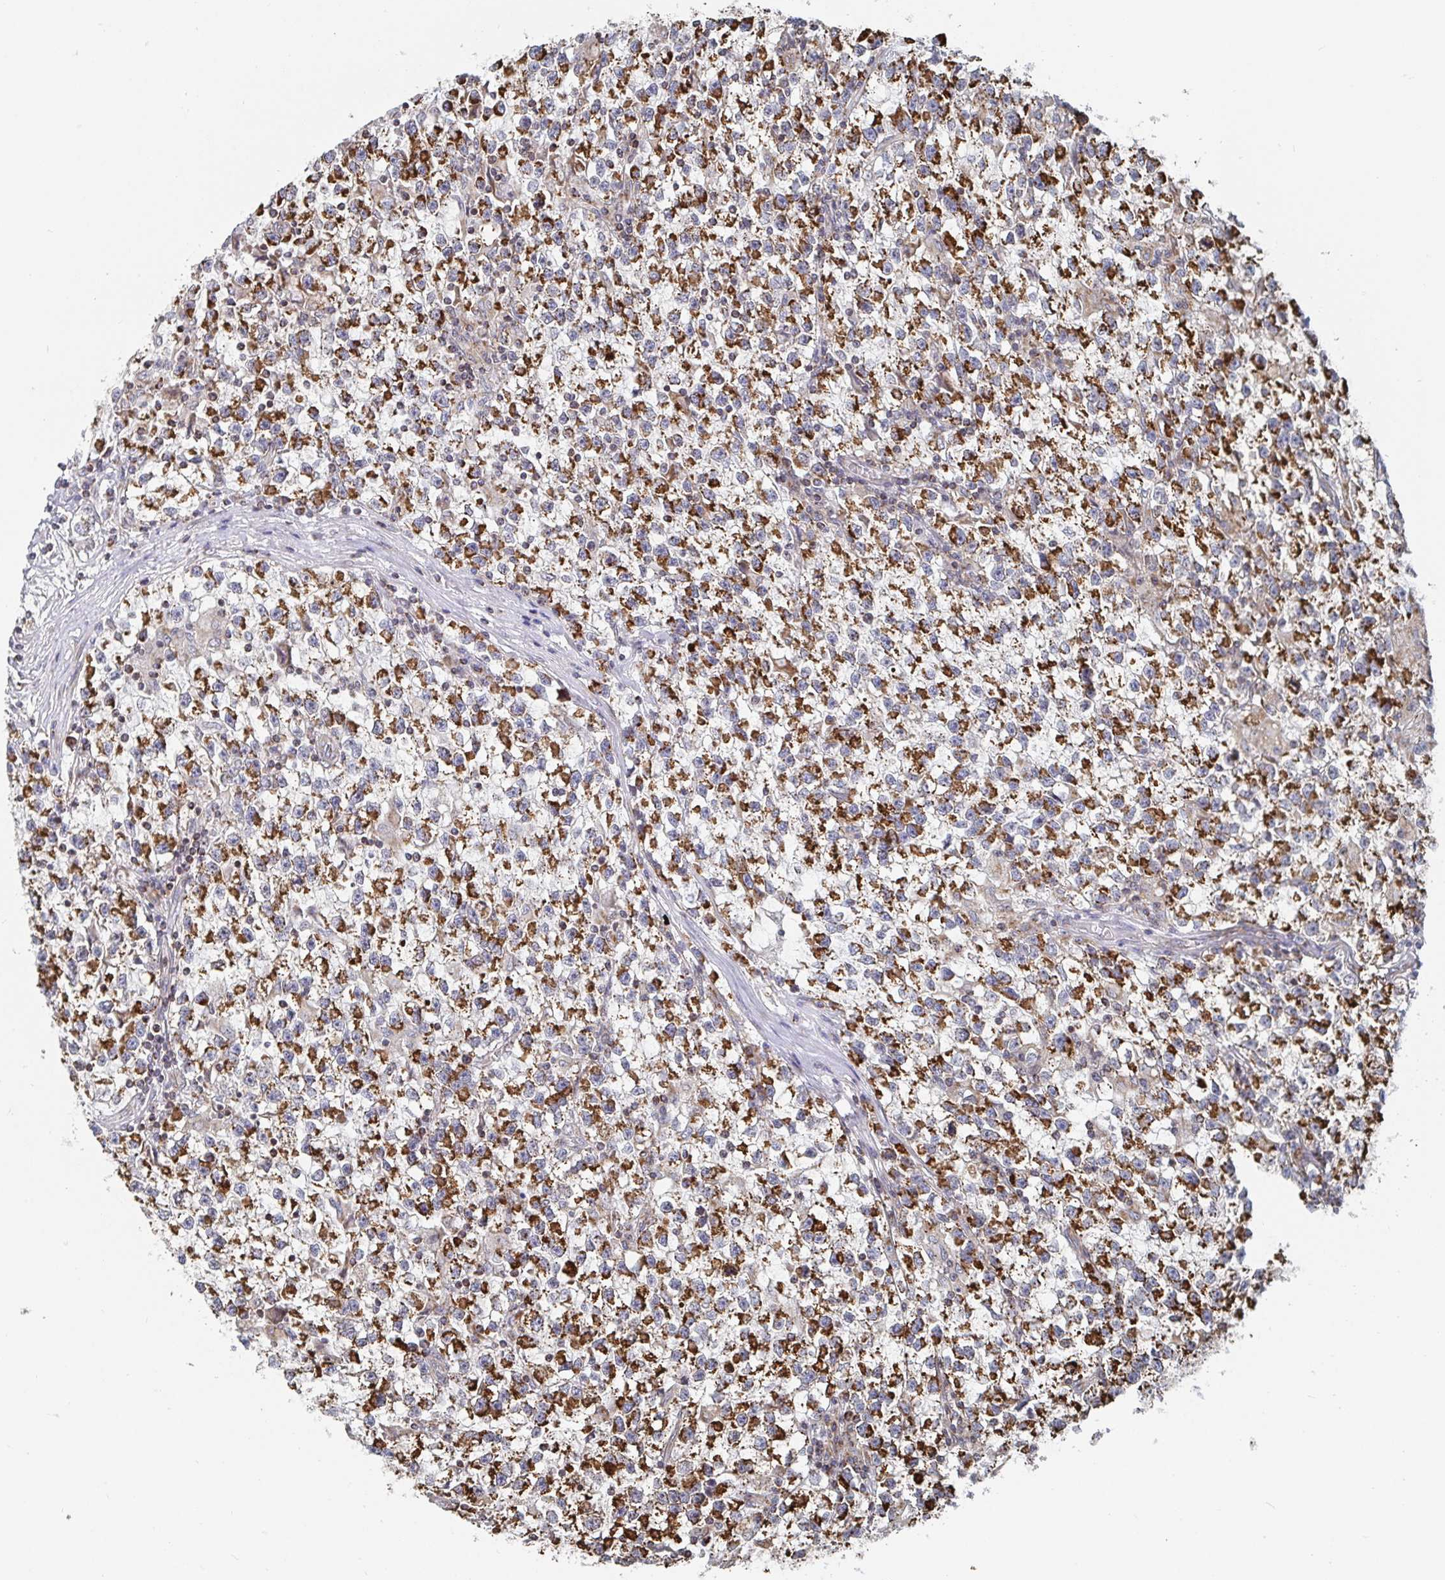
{"staining": {"intensity": "strong", "quantity": ">75%", "location": "cytoplasmic/membranous"}, "tissue": "testis cancer", "cell_type": "Tumor cells", "image_type": "cancer", "snomed": [{"axis": "morphology", "description": "Seminoma, NOS"}, {"axis": "topography", "description": "Testis"}], "caption": "There is high levels of strong cytoplasmic/membranous positivity in tumor cells of testis cancer, as demonstrated by immunohistochemical staining (brown color).", "gene": "STARD8", "patient": {"sex": "male", "age": 31}}